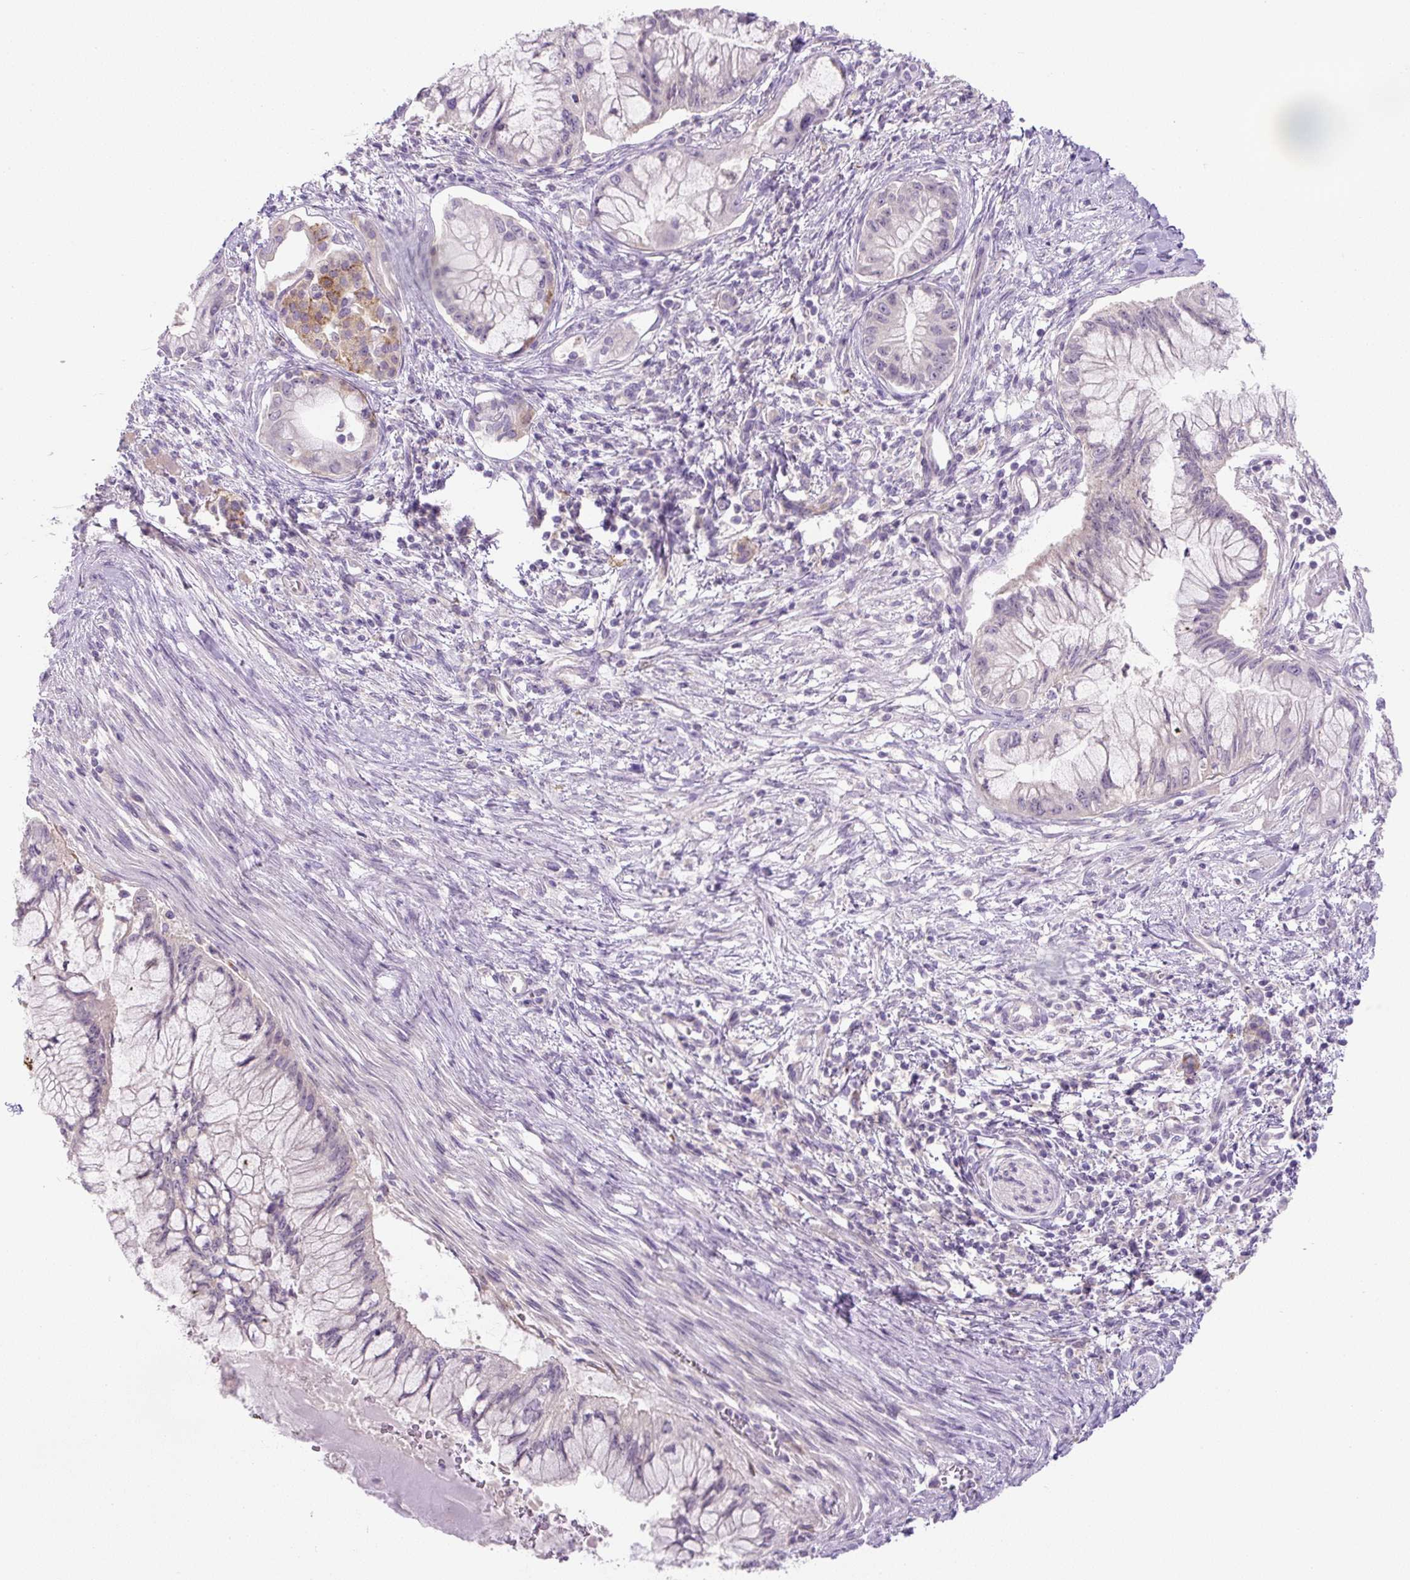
{"staining": {"intensity": "negative", "quantity": "none", "location": "none"}, "tissue": "pancreatic cancer", "cell_type": "Tumor cells", "image_type": "cancer", "snomed": [{"axis": "morphology", "description": "Adenocarcinoma, NOS"}, {"axis": "topography", "description": "Pancreas"}], "caption": "Immunohistochemistry image of adenocarcinoma (pancreatic) stained for a protein (brown), which displays no staining in tumor cells.", "gene": "UBL3", "patient": {"sex": "male", "age": 48}}